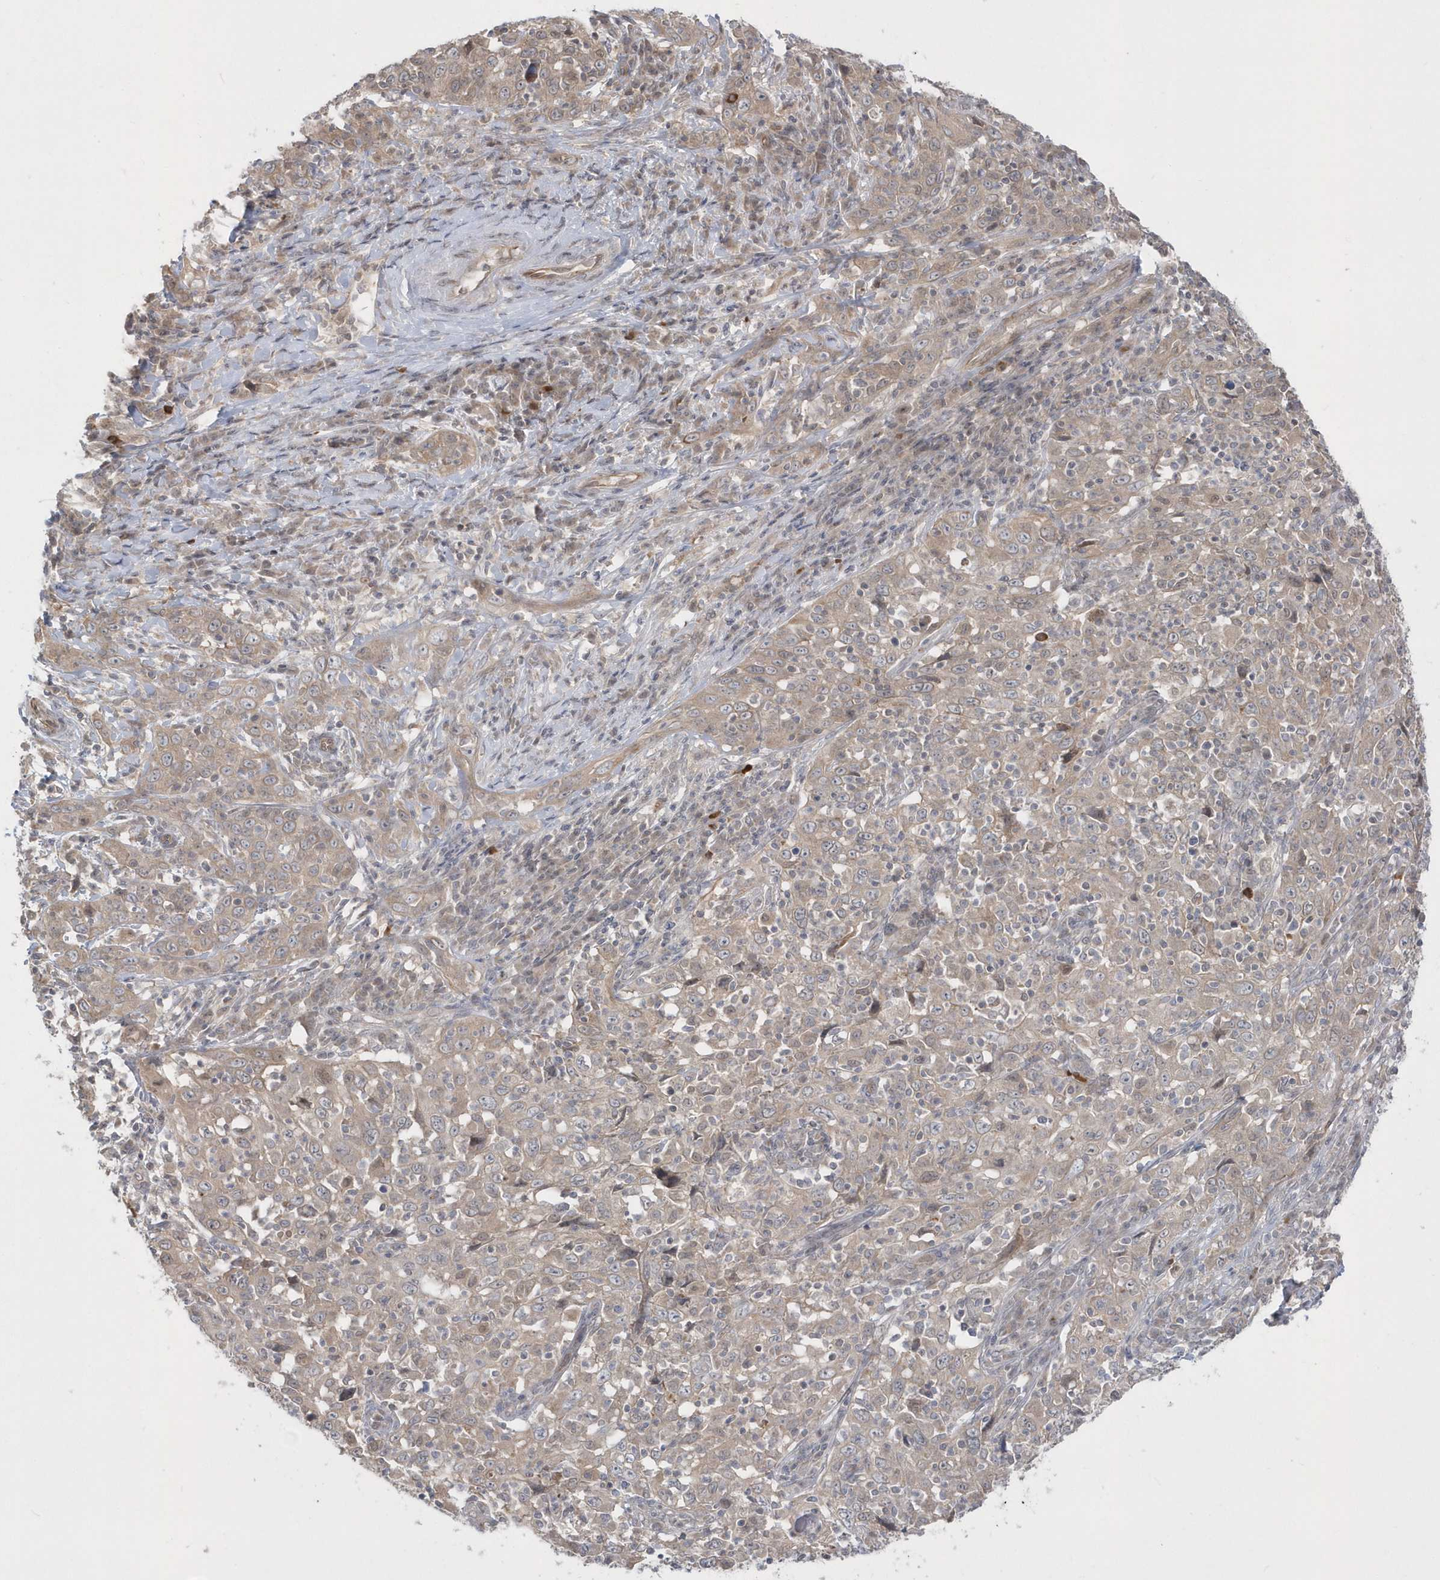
{"staining": {"intensity": "weak", "quantity": ">75%", "location": "cytoplasmic/membranous"}, "tissue": "cervical cancer", "cell_type": "Tumor cells", "image_type": "cancer", "snomed": [{"axis": "morphology", "description": "Squamous cell carcinoma, NOS"}, {"axis": "topography", "description": "Cervix"}], "caption": "Cervical squamous cell carcinoma stained with immunohistochemistry shows weak cytoplasmic/membranous positivity in about >75% of tumor cells. The staining is performed using DAB (3,3'-diaminobenzidine) brown chromogen to label protein expression. The nuclei are counter-stained blue using hematoxylin.", "gene": "DHX57", "patient": {"sex": "female", "age": 46}}